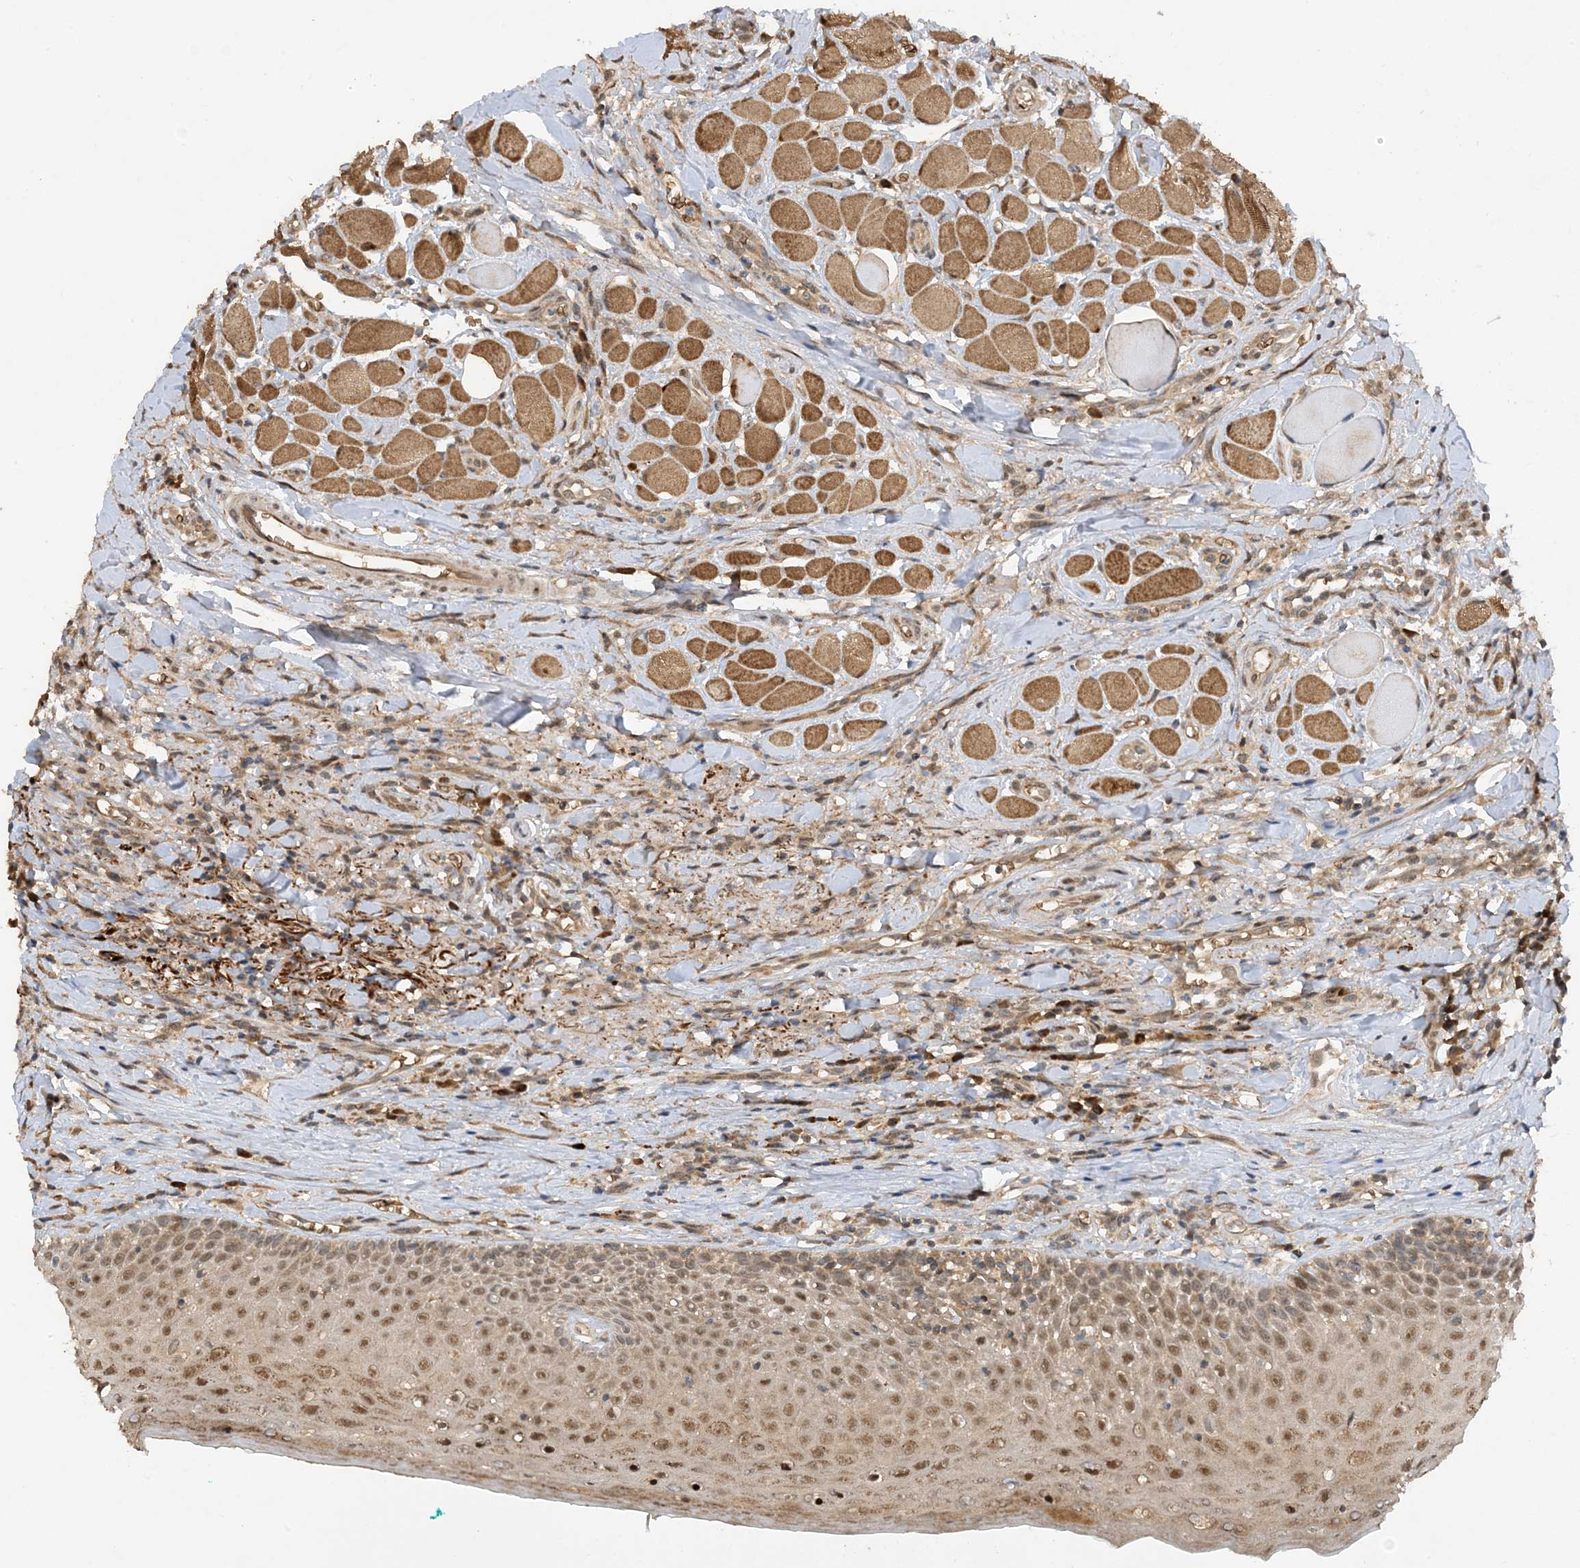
{"staining": {"intensity": "moderate", "quantity": ">75%", "location": "cytoplasmic/membranous,nuclear"}, "tissue": "oral mucosa", "cell_type": "Squamous epithelial cells", "image_type": "normal", "snomed": [{"axis": "morphology", "description": "Normal tissue, NOS"}, {"axis": "topography", "description": "Oral tissue"}], "caption": "The immunohistochemical stain labels moderate cytoplasmic/membranous,nuclear staining in squamous epithelial cells of unremarkable oral mucosa. (brown staining indicates protein expression, while blue staining denotes nuclei).", "gene": "PUSL1", "patient": {"sex": "female", "age": 70}}